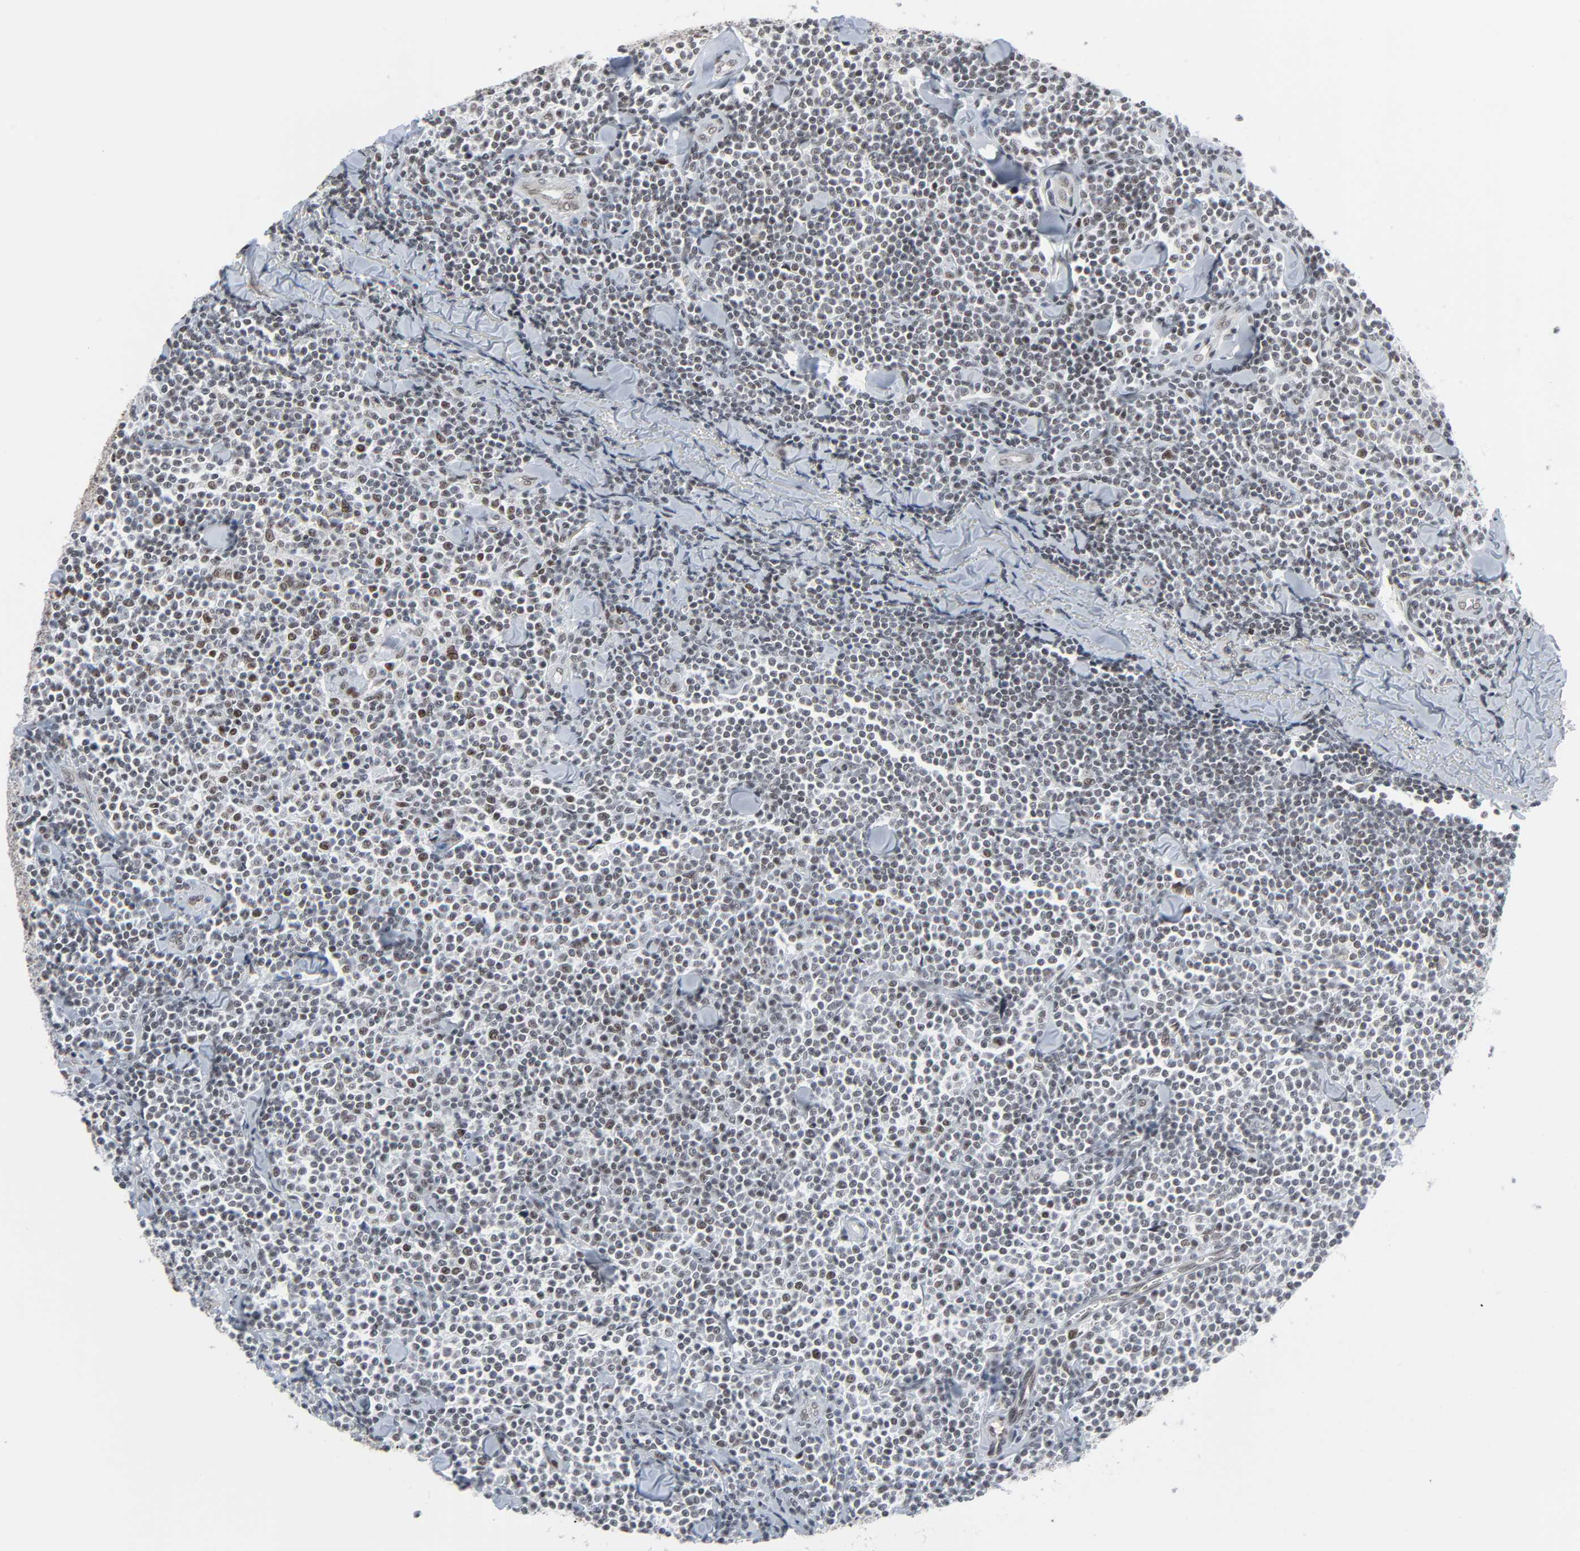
{"staining": {"intensity": "weak", "quantity": "<25%", "location": "nuclear"}, "tissue": "lymphoma", "cell_type": "Tumor cells", "image_type": "cancer", "snomed": [{"axis": "morphology", "description": "Malignant lymphoma, non-Hodgkin's type, Low grade"}, {"axis": "topography", "description": "Soft tissue"}], "caption": "Image shows no significant protein staining in tumor cells of lymphoma. (Brightfield microscopy of DAB immunohistochemistry (IHC) at high magnification).", "gene": "FBXO28", "patient": {"sex": "male", "age": 92}}